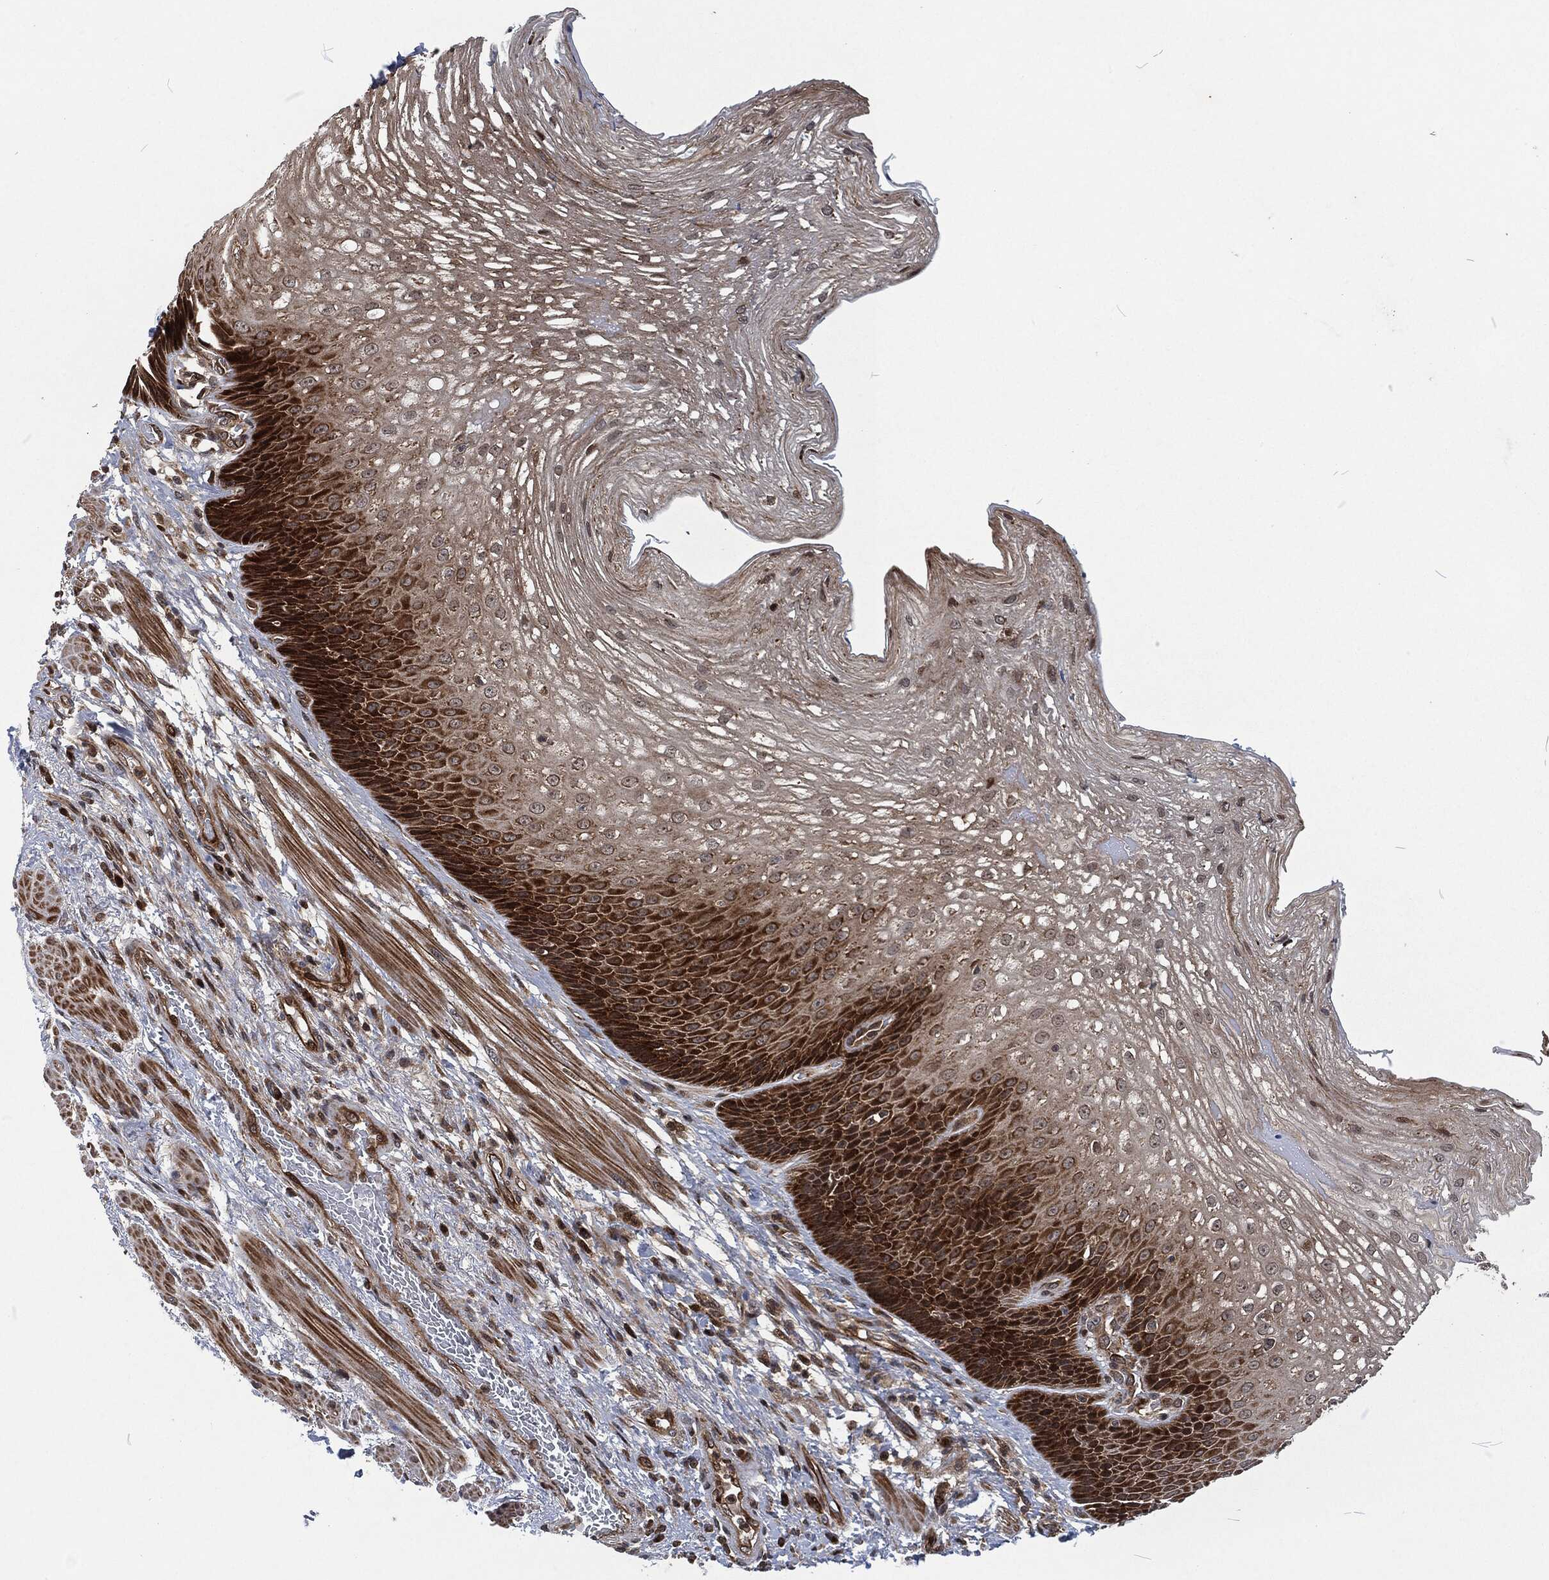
{"staining": {"intensity": "strong", "quantity": "<25%", "location": "cytoplasmic/membranous"}, "tissue": "esophagus", "cell_type": "Squamous epithelial cells", "image_type": "normal", "snomed": [{"axis": "morphology", "description": "Normal tissue, NOS"}, {"axis": "topography", "description": "Esophagus"}], "caption": "The micrograph demonstrates immunohistochemical staining of unremarkable esophagus. There is strong cytoplasmic/membranous positivity is present in about <25% of squamous epithelial cells.", "gene": "CMPK2", "patient": {"sex": "male", "age": 63}}